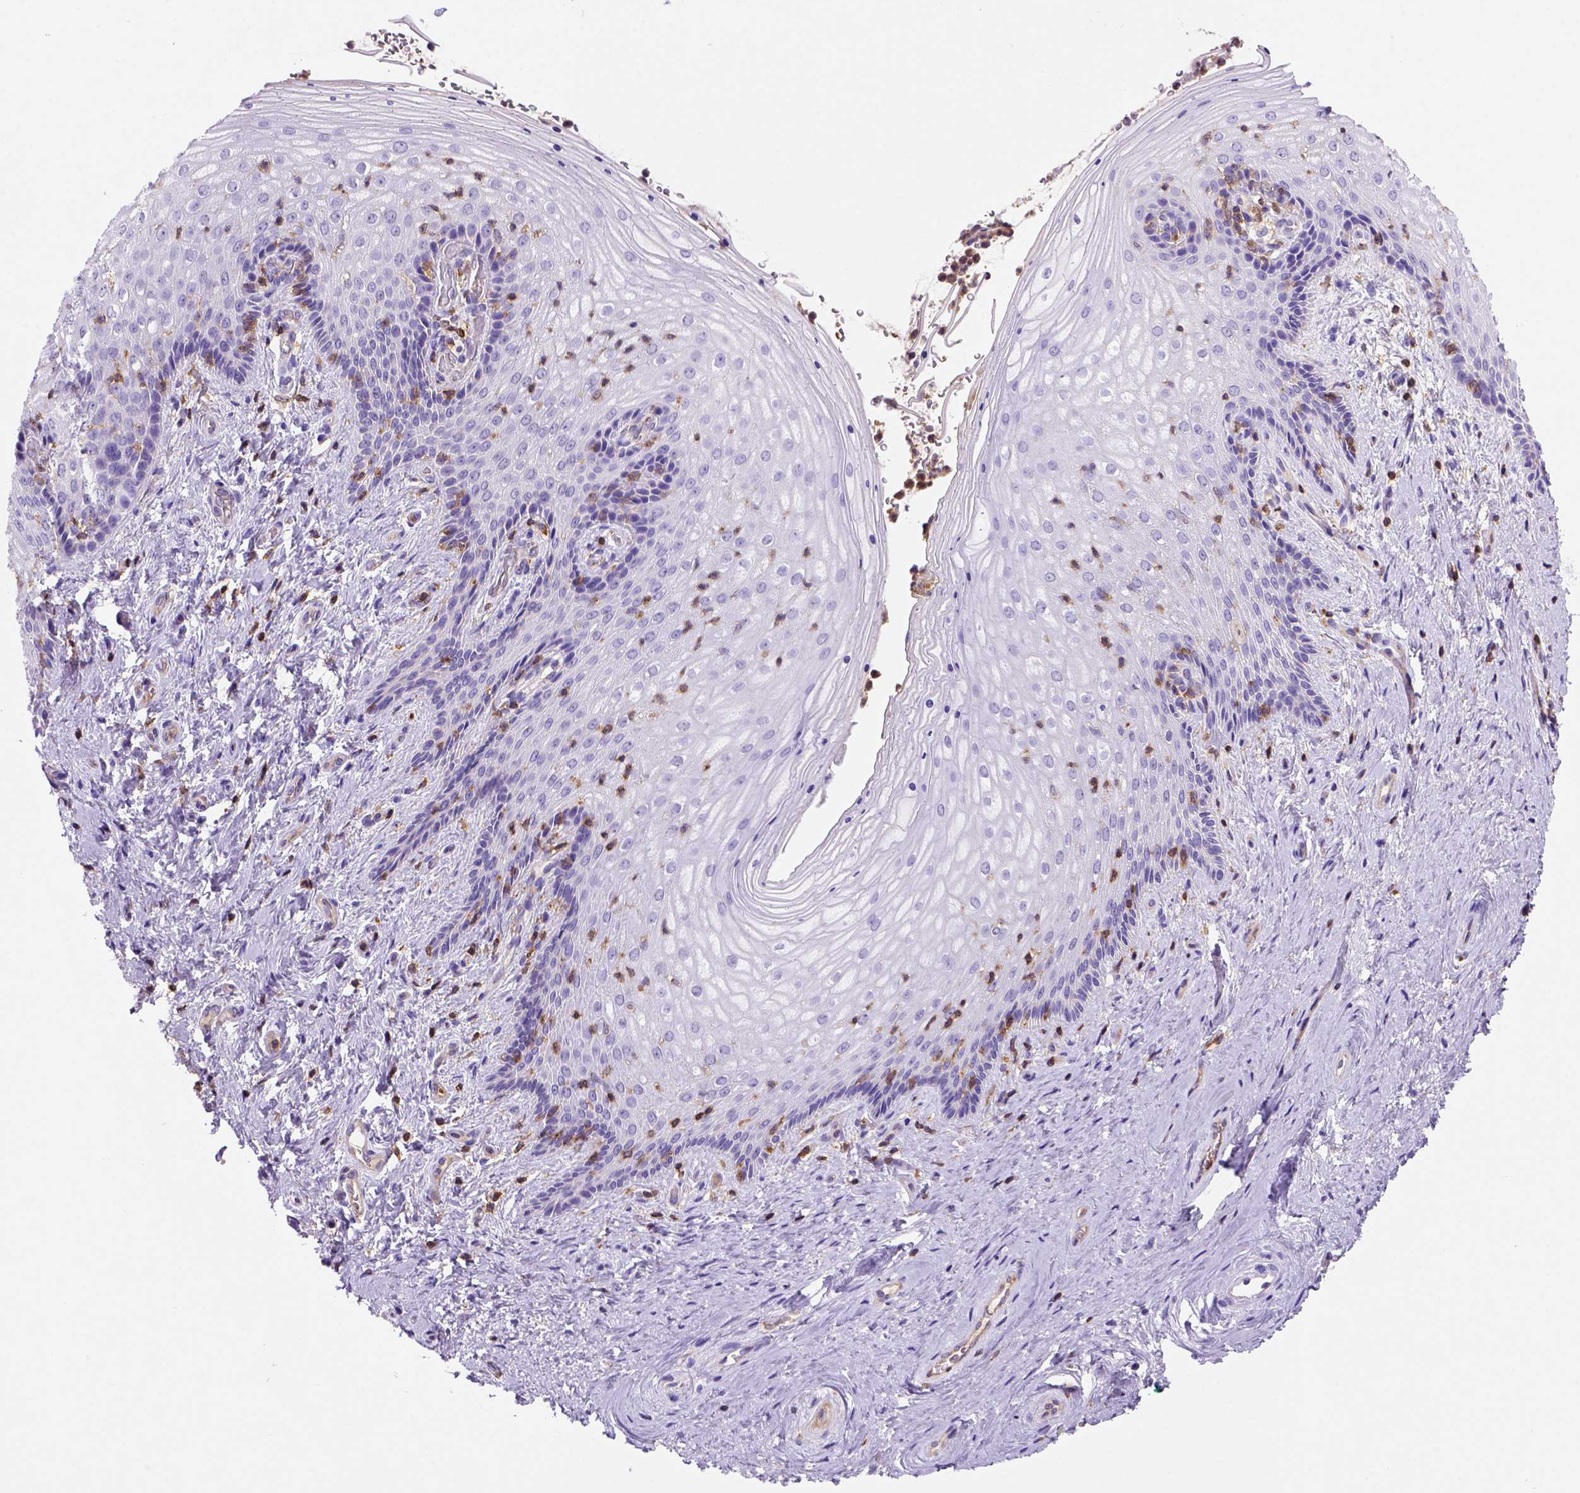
{"staining": {"intensity": "negative", "quantity": "none", "location": "none"}, "tissue": "vagina", "cell_type": "Squamous epithelial cells", "image_type": "normal", "snomed": [{"axis": "morphology", "description": "Normal tissue, NOS"}, {"axis": "topography", "description": "Vagina"}], "caption": "There is no significant positivity in squamous epithelial cells of vagina. Brightfield microscopy of immunohistochemistry (IHC) stained with DAB (3,3'-diaminobenzidine) (brown) and hematoxylin (blue), captured at high magnification.", "gene": "INPP5D", "patient": {"sex": "female", "age": 45}}